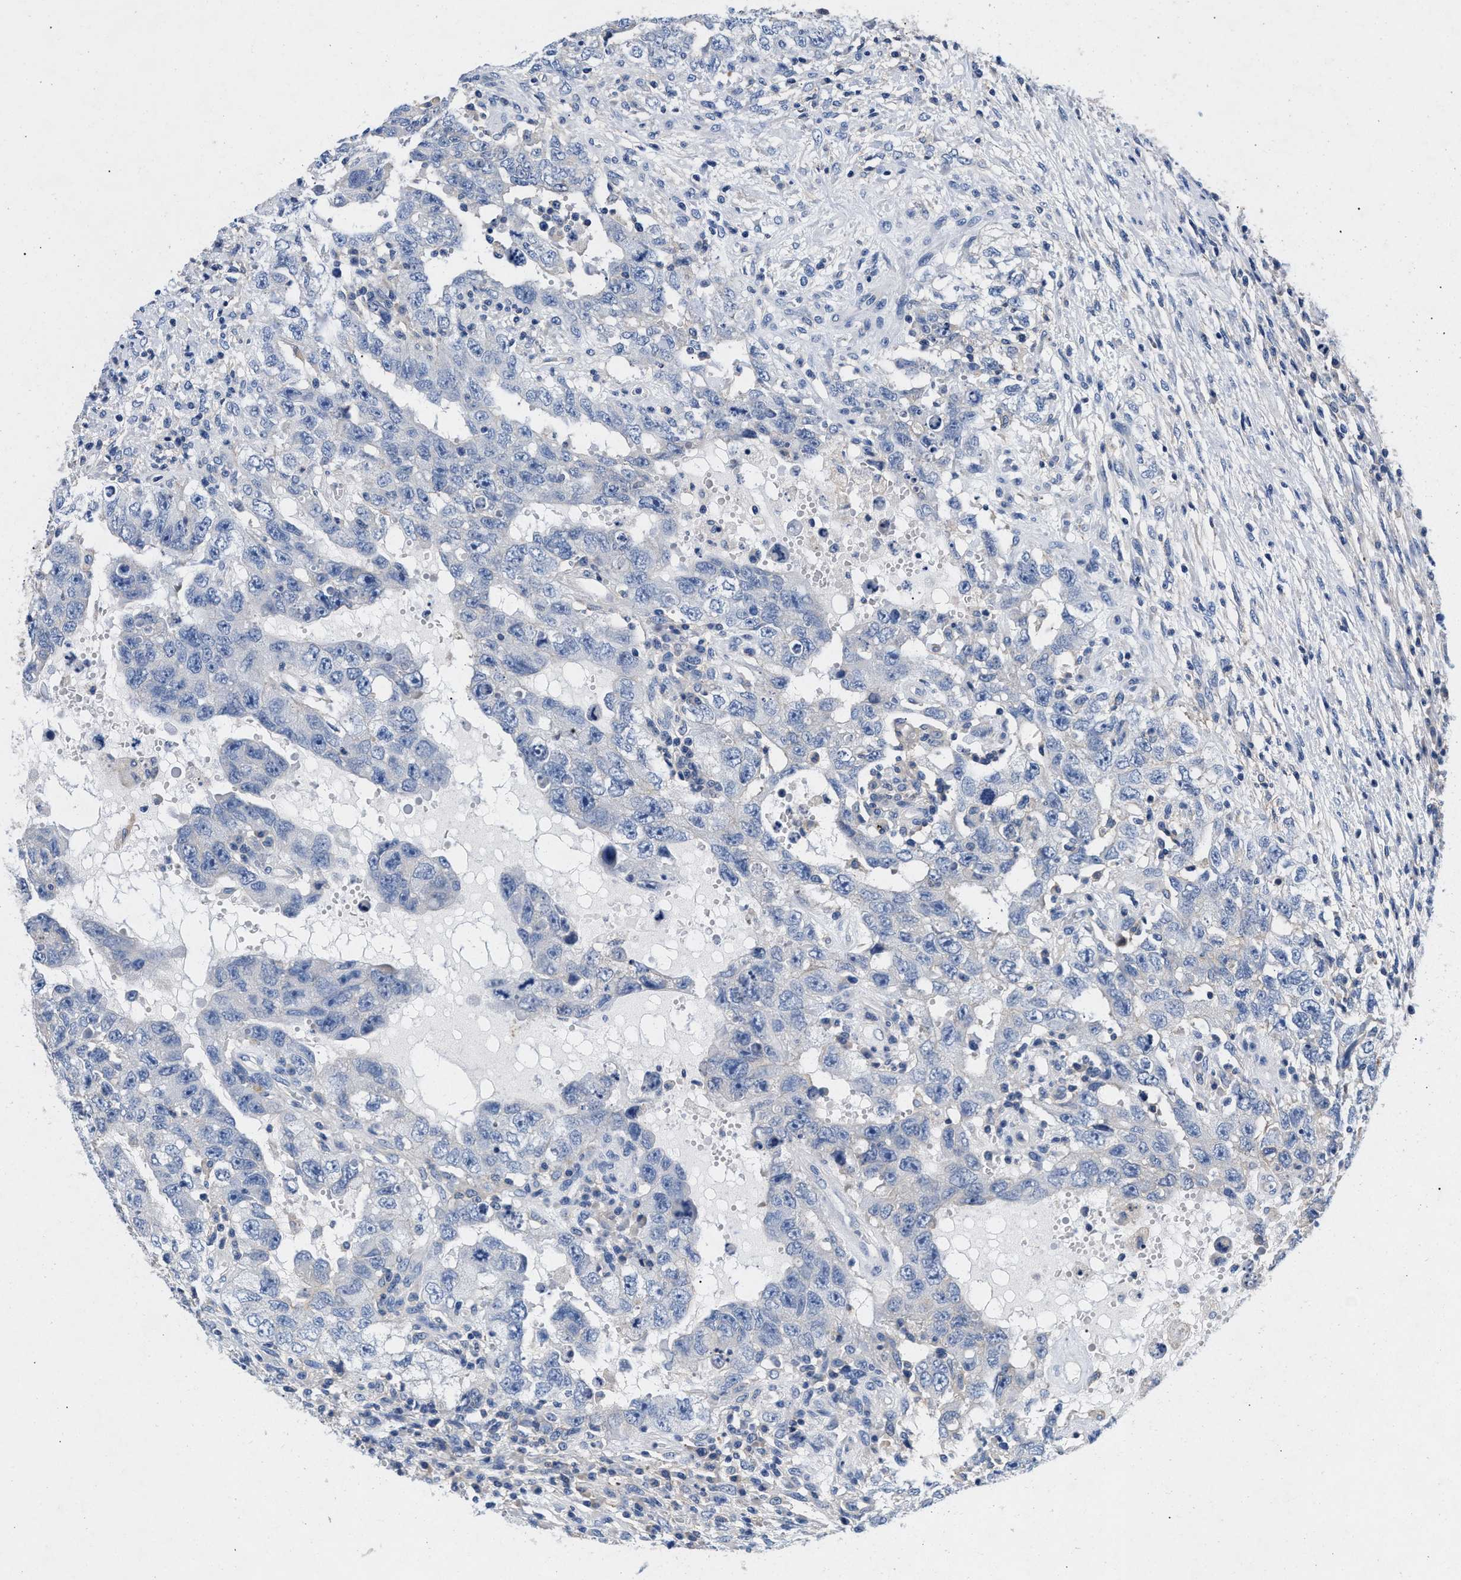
{"staining": {"intensity": "negative", "quantity": "none", "location": "none"}, "tissue": "testis cancer", "cell_type": "Tumor cells", "image_type": "cancer", "snomed": [{"axis": "morphology", "description": "Carcinoma, Embryonal, NOS"}, {"axis": "topography", "description": "Testis"}], "caption": "There is no significant expression in tumor cells of embryonal carcinoma (testis).", "gene": "GNAI3", "patient": {"sex": "male", "age": 26}}